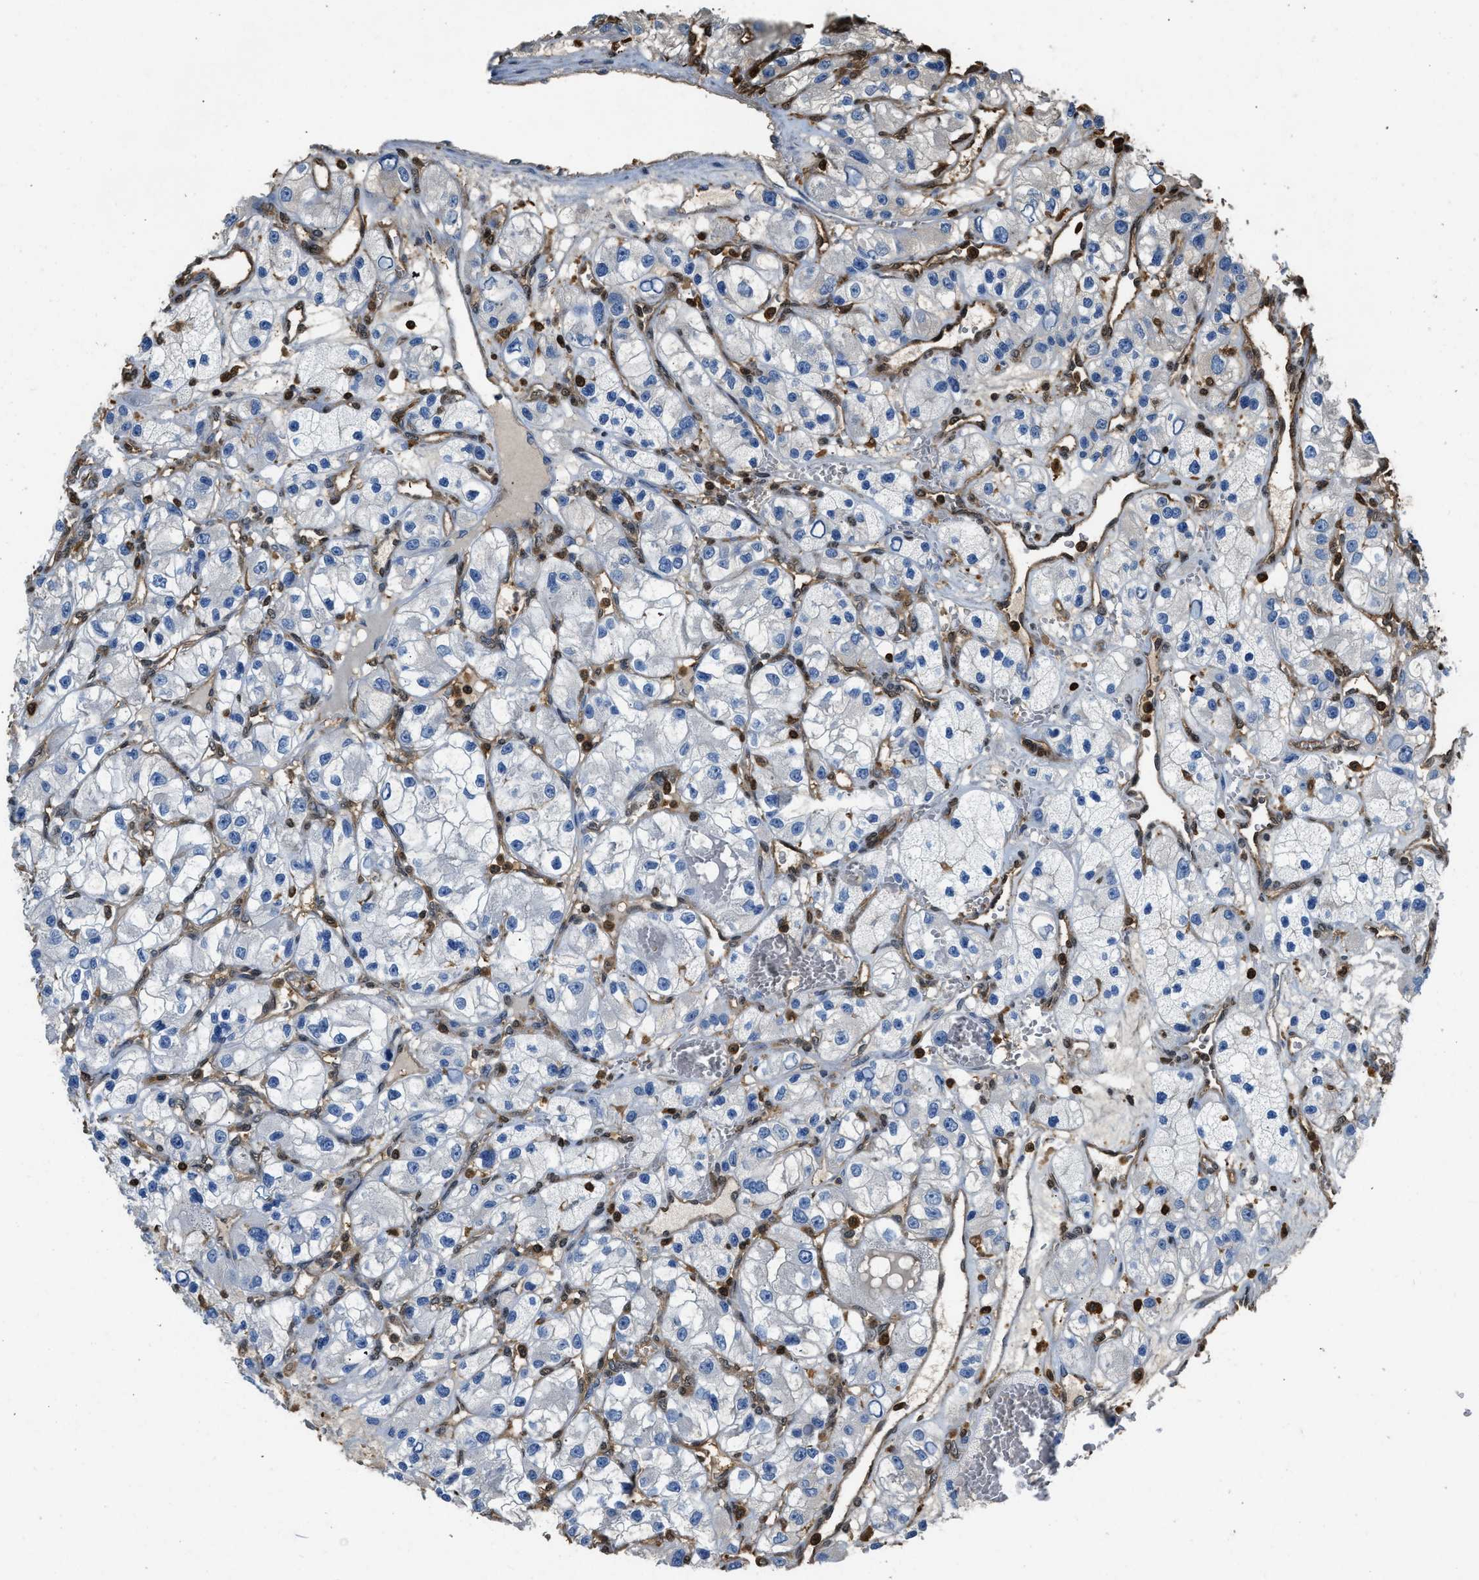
{"staining": {"intensity": "negative", "quantity": "none", "location": "none"}, "tissue": "renal cancer", "cell_type": "Tumor cells", "image_type": "cancer", "snomed": [{"axis": "morphology", "description": "Adenocarcinoma, NOS"}, {"axis": "topography", "description": "Kidney"}], "caption": "This histopathology image is of renal cancer stained with immunohistochemistry to label a protein in brown with the nuclei are counter-stained blue. There is no expression in tumor cells.", "gene": "ARHGDIB", "patient": {"sex": "female", "age": 57}}